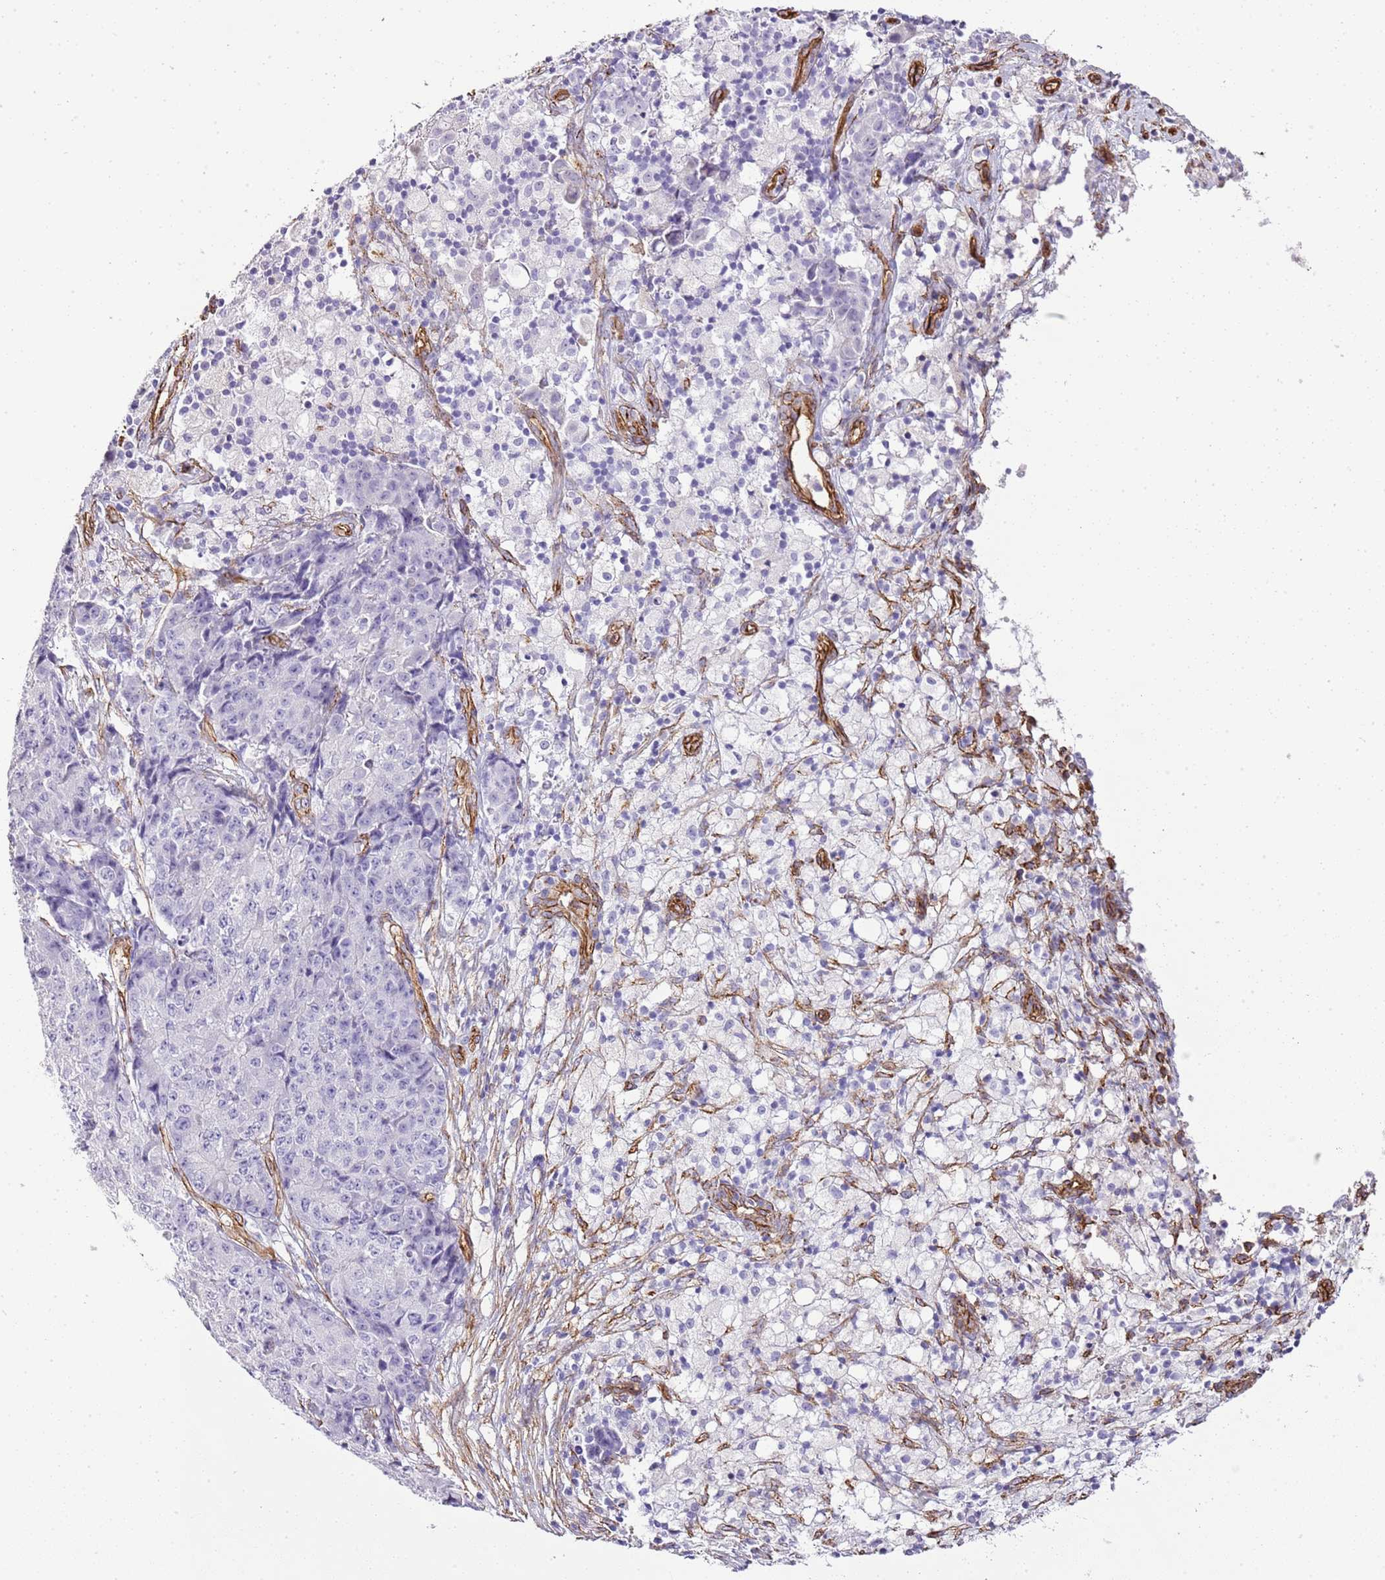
{"staining": {"intensity": "negative", "quantity": "none", "location": "none"}, "tissue": "ovarian cancer", "cell_type": "Tumor cells", "image_type": "cancer", "snomed": [{"axis": "morphology", "description": "Carcinoma, endometroid"}, {"axis": "topography", "description": "Ovary"}], "caption": "Micrograph shows no significant protein expression in tumor cells of endometroid carcinoma (ovarian). (DAB (3,3'-diaminobenzidine) immunohistochemistry (IHC) with hematoxylin counter stain).", "gene": "CTDSPL", "patient": {"sex": "female", "age": 42}}